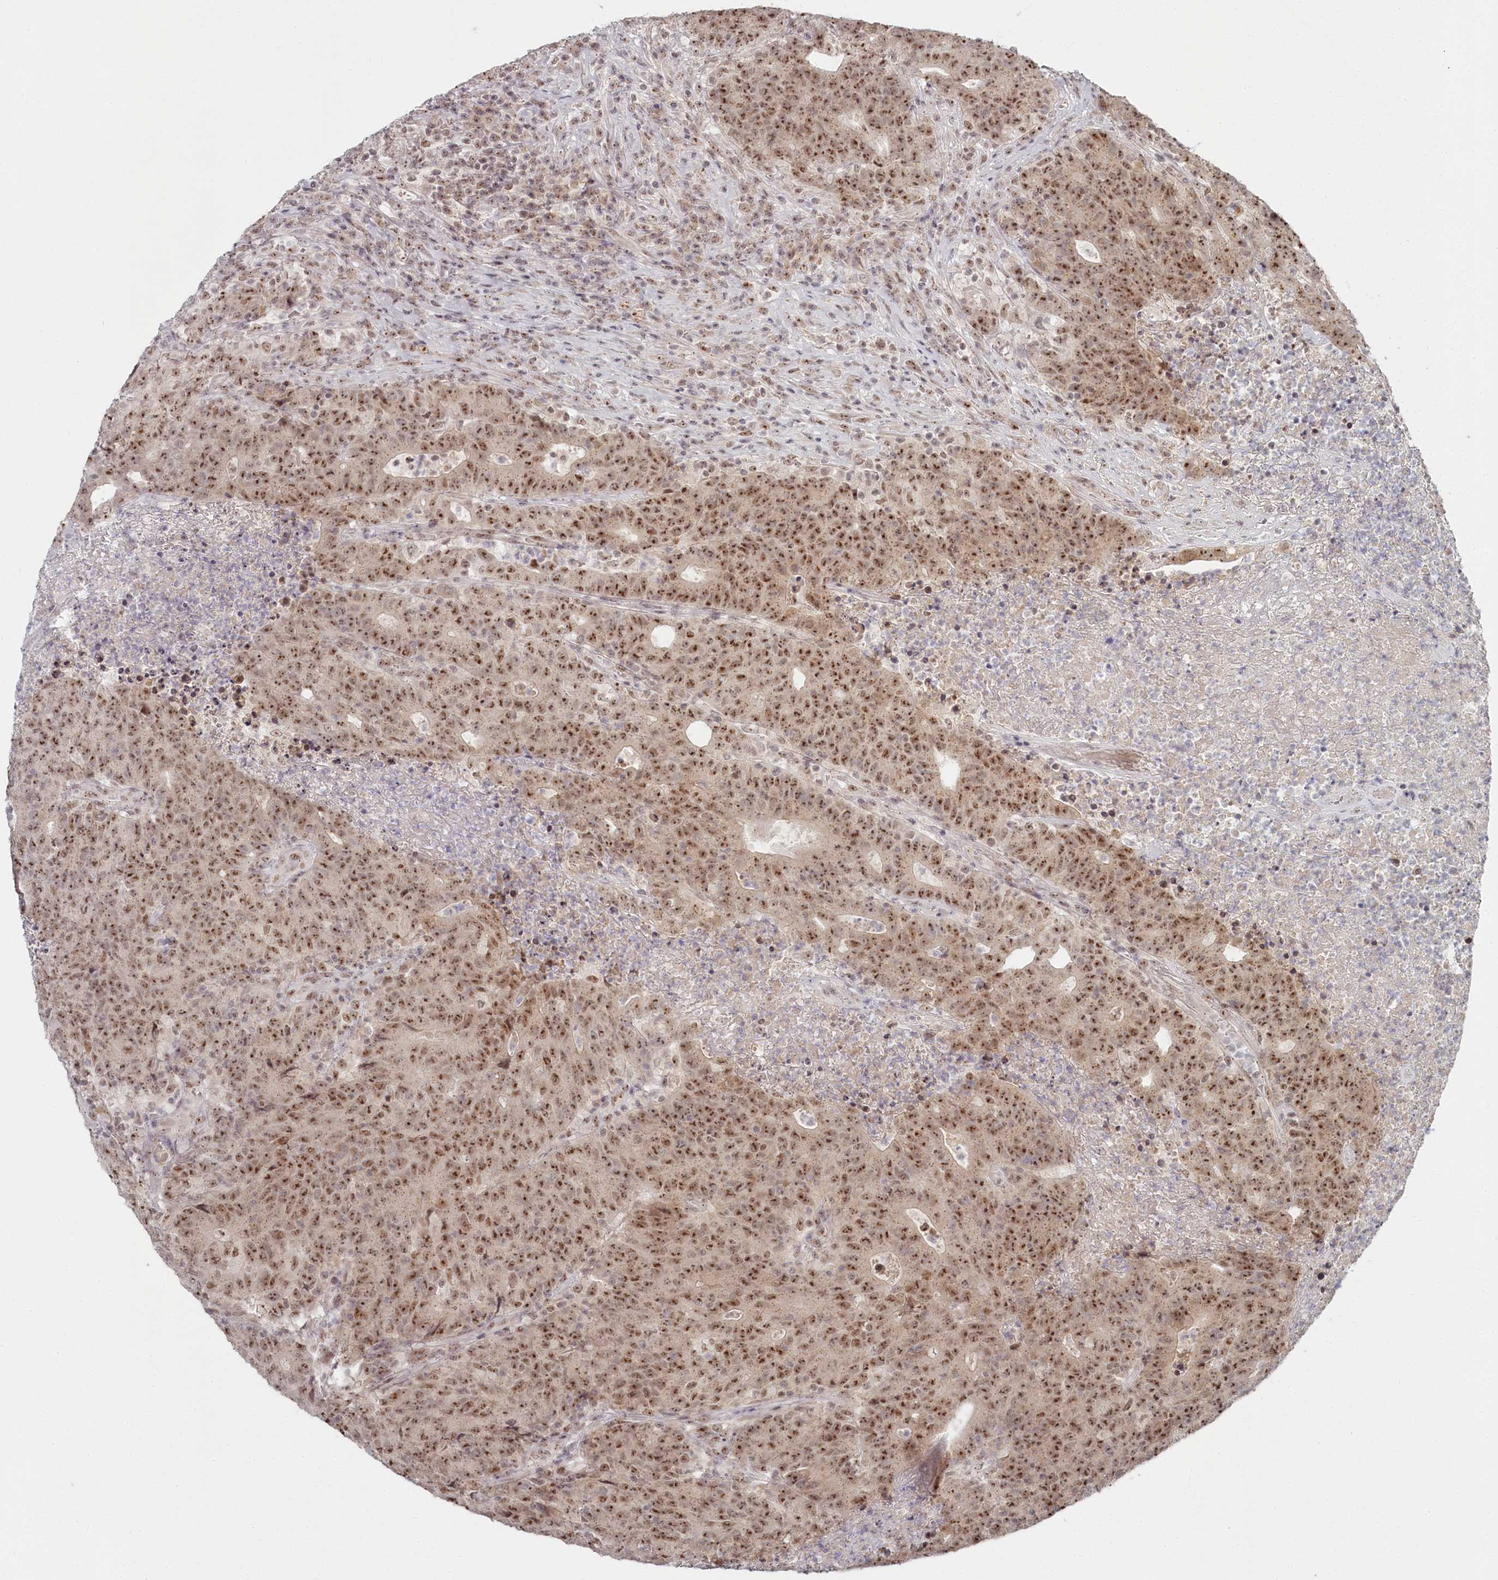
{"staining": {"intensity": "moderate", "quantity": ">75%", "location": "nuclear"}, "tissue": "colorectal cancer", "cell_type": "Tumor cells", "image_type": "cancer", "snomed": [{"axis": "morphology", "description": "Adenocarcinoma, NOS"}, {"axis": "topography", "description": "Colon"}], "caption": "Immunohistochemical staining of human adenocarcinoma (colorectal) exhibits medium levels of moderate nuclear expression in about >75% of tumor cells.", "gene": "EXOSC1", "patient": {"sex": "female", "age": 75}}